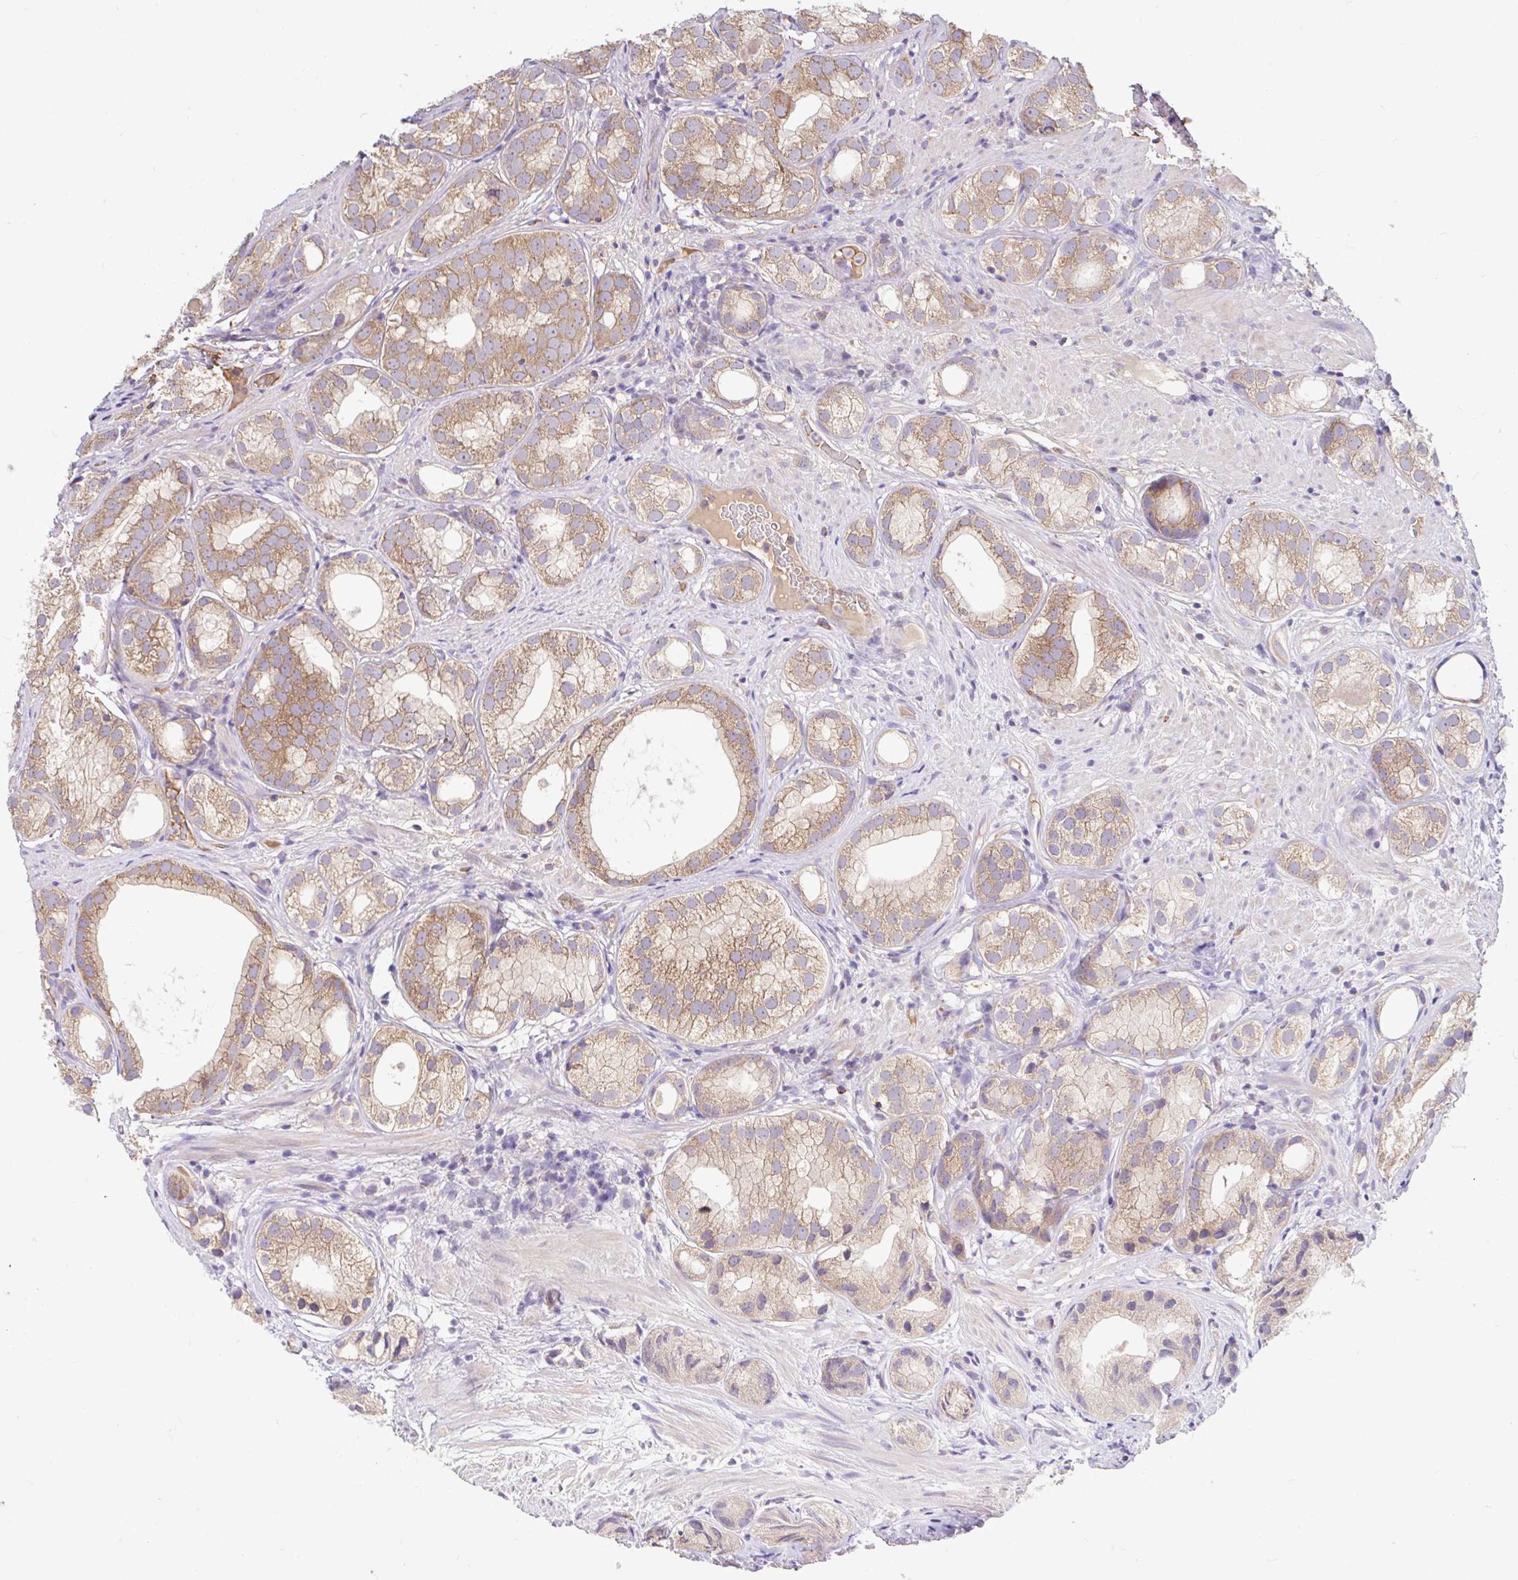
{"staining": {"intensity": "moderate", "quantity": ">75%", "location": "cytoplasmic/membranous"}, "tissue": "prostate cancer", "cell_type": "Tumor cells", "image_type": "cancer", "snomed": [{"axis": "morphology", "description": "Adenocarcinoma, High grade"}, {"axis": "topography", "description": "Prostate"}], "caption": "High-power microscopy captured an IHC image of adenocarcinoma (high-grade) (prostate), revealing moderate cytoplasmic/membranous expression in about >75% of tumor cells.", "gene": "RALBP1", "patient": {"sex": "male", "age": 82}}